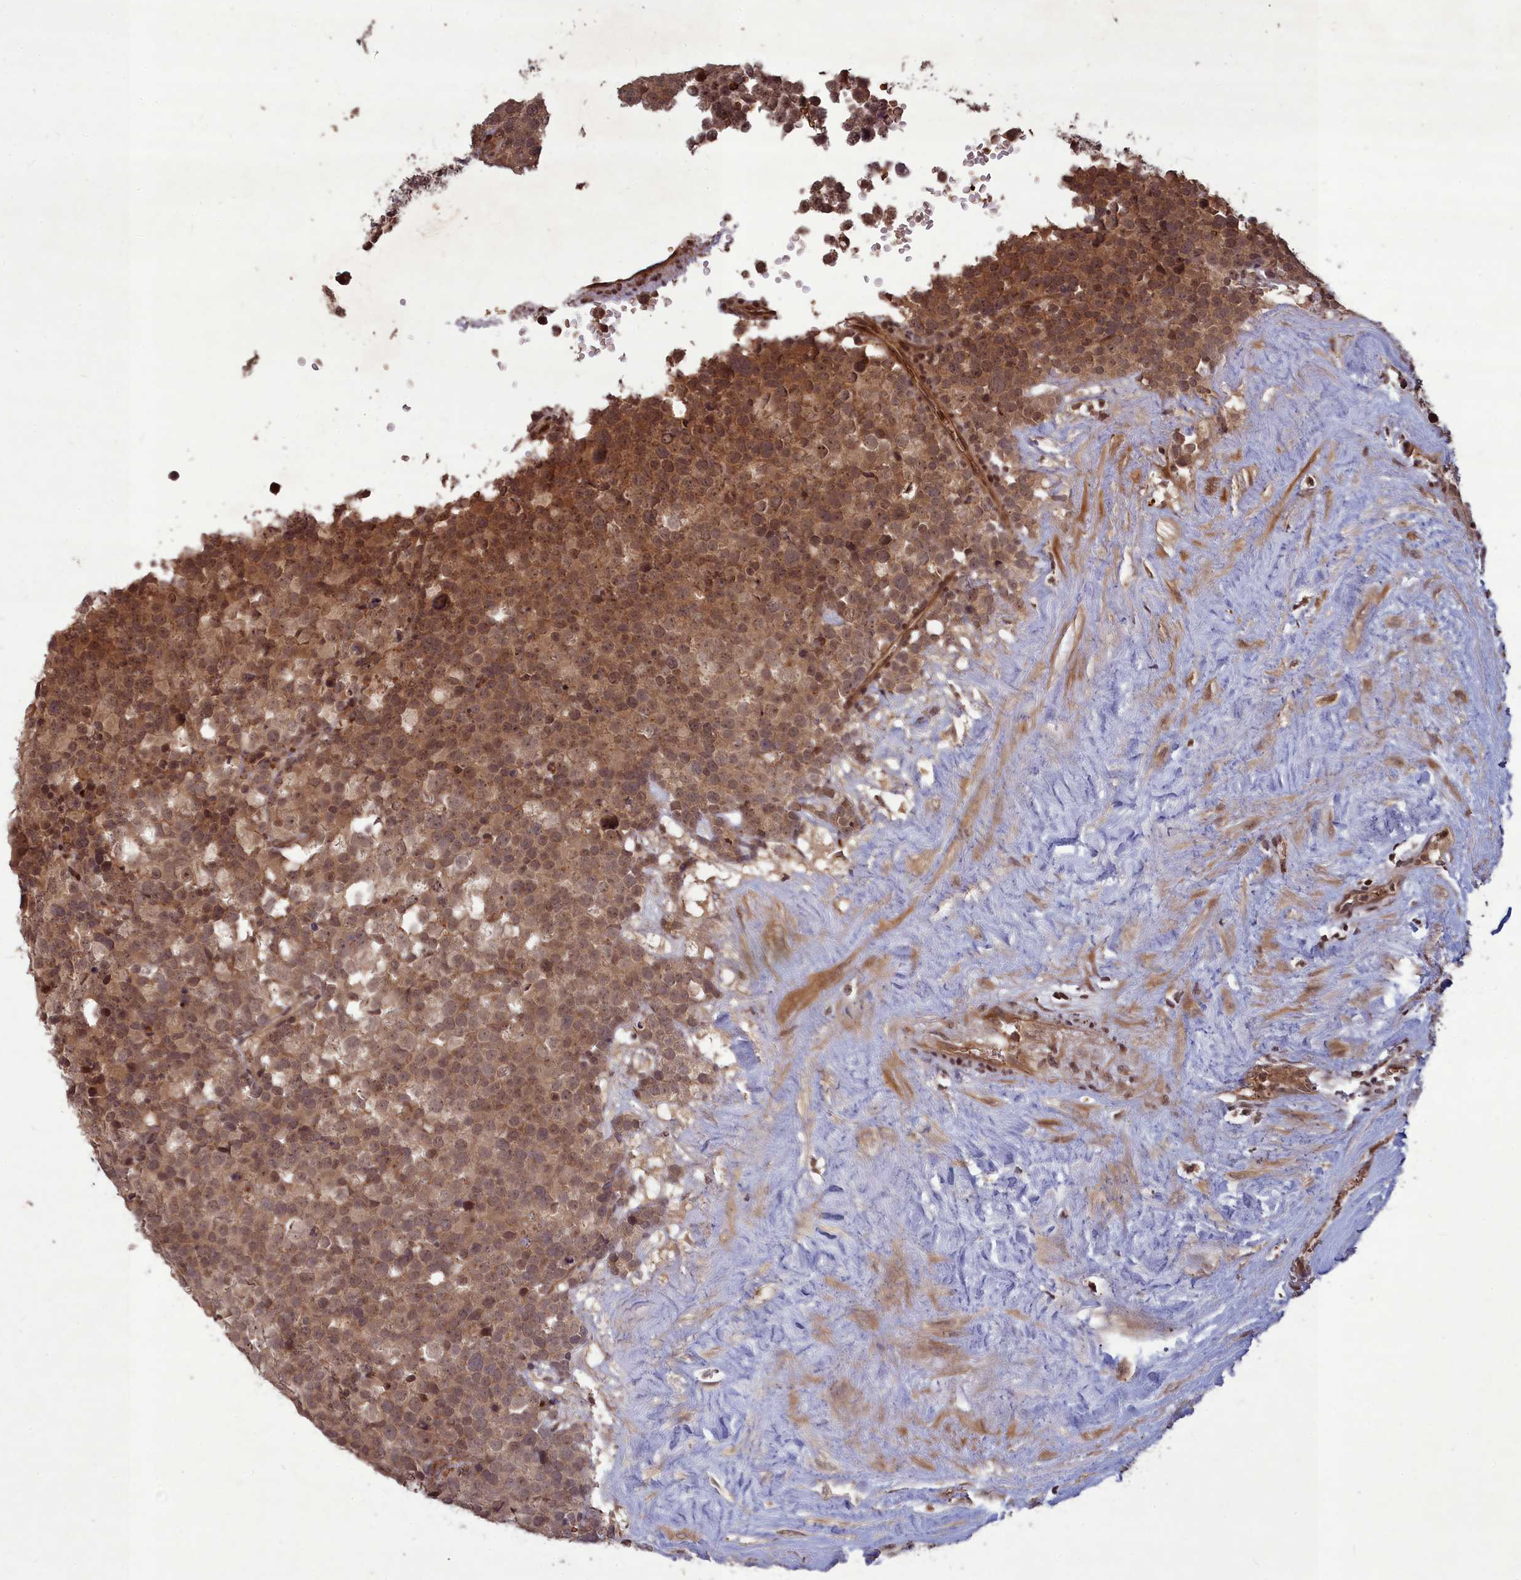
{"staining": {"intensity": "moderate", "quantity": ">75%", "location": "cytoplasmic/membranous,nuclear"}, "tissue": "testis cancer", "cell_type": "Tumor cells", "image_type": "cancer", "snomed": [{"axis": "morphology", "description": "Seminoma, NOS"}, {"axis": "topography", "description": "Testis"}], "caption": "Immunohistochemical staining of testis cancer (seminoma) exhibits medium levels of moderate cytoplasmic/membranous and nuclear protein positivity in about >75% of tumor cells.", "gene": "SRMS", "patient": {"sex": "male", "age": 71}}